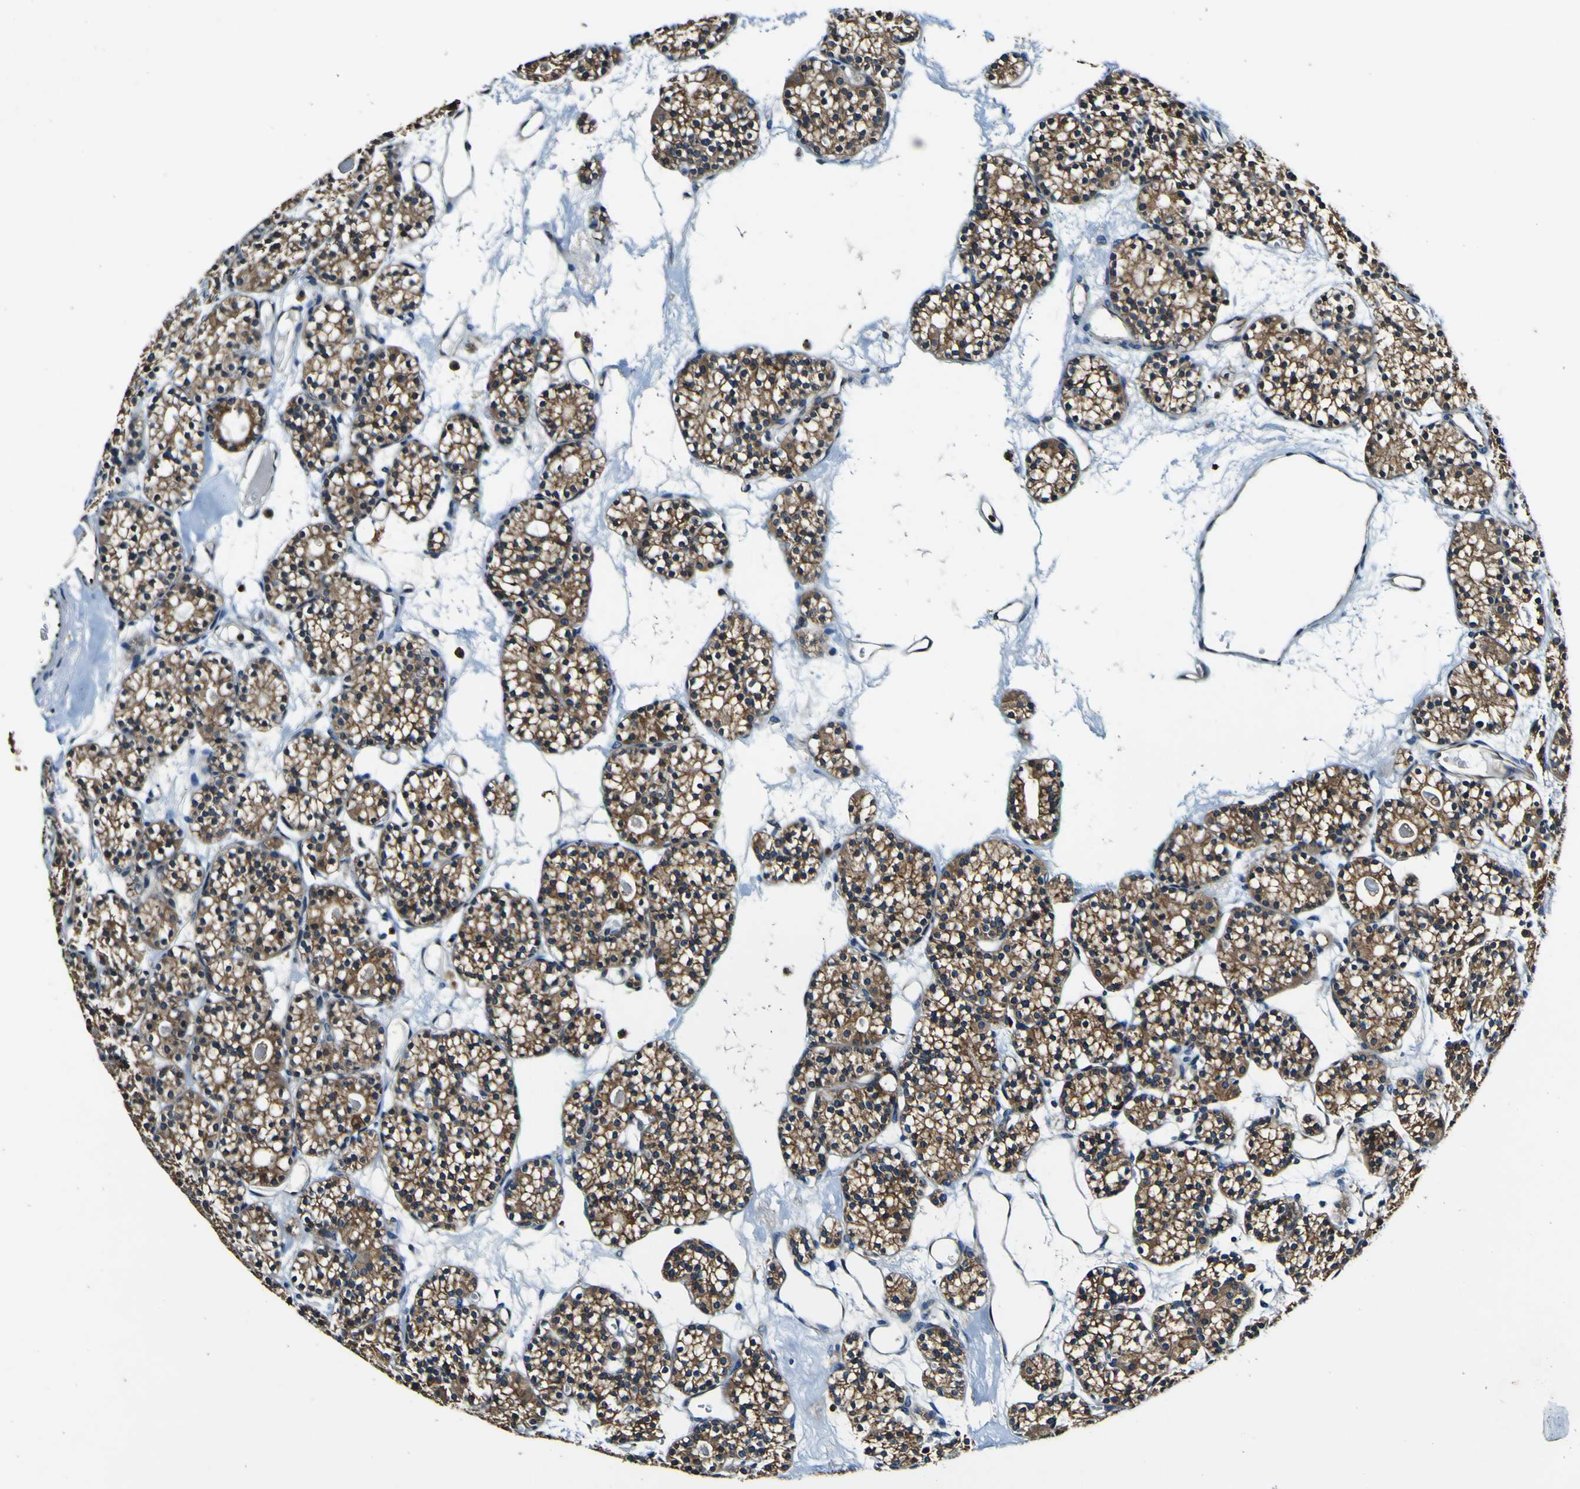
{"staining": {"intensity": "strong", "quantity": ">75%", "location": "cytoplasmic/membranous"}, "tissue": "parathyroid gland", "cell_type": "Glandular cells", "image_type": "normal", "snomed": [{"axis": "morphology", "description": "Normal tissue, NOS"}, {"axis": "topography", "description": "Parathyroid gland"}], "caption": "Parathyroid gland stained with IHC demonstrates strong cytoplasmic/membranous expression in approximately >75% of glandular cells.", "gene": "RHOT2", "patient": {"sex": "female", "age": 64}}